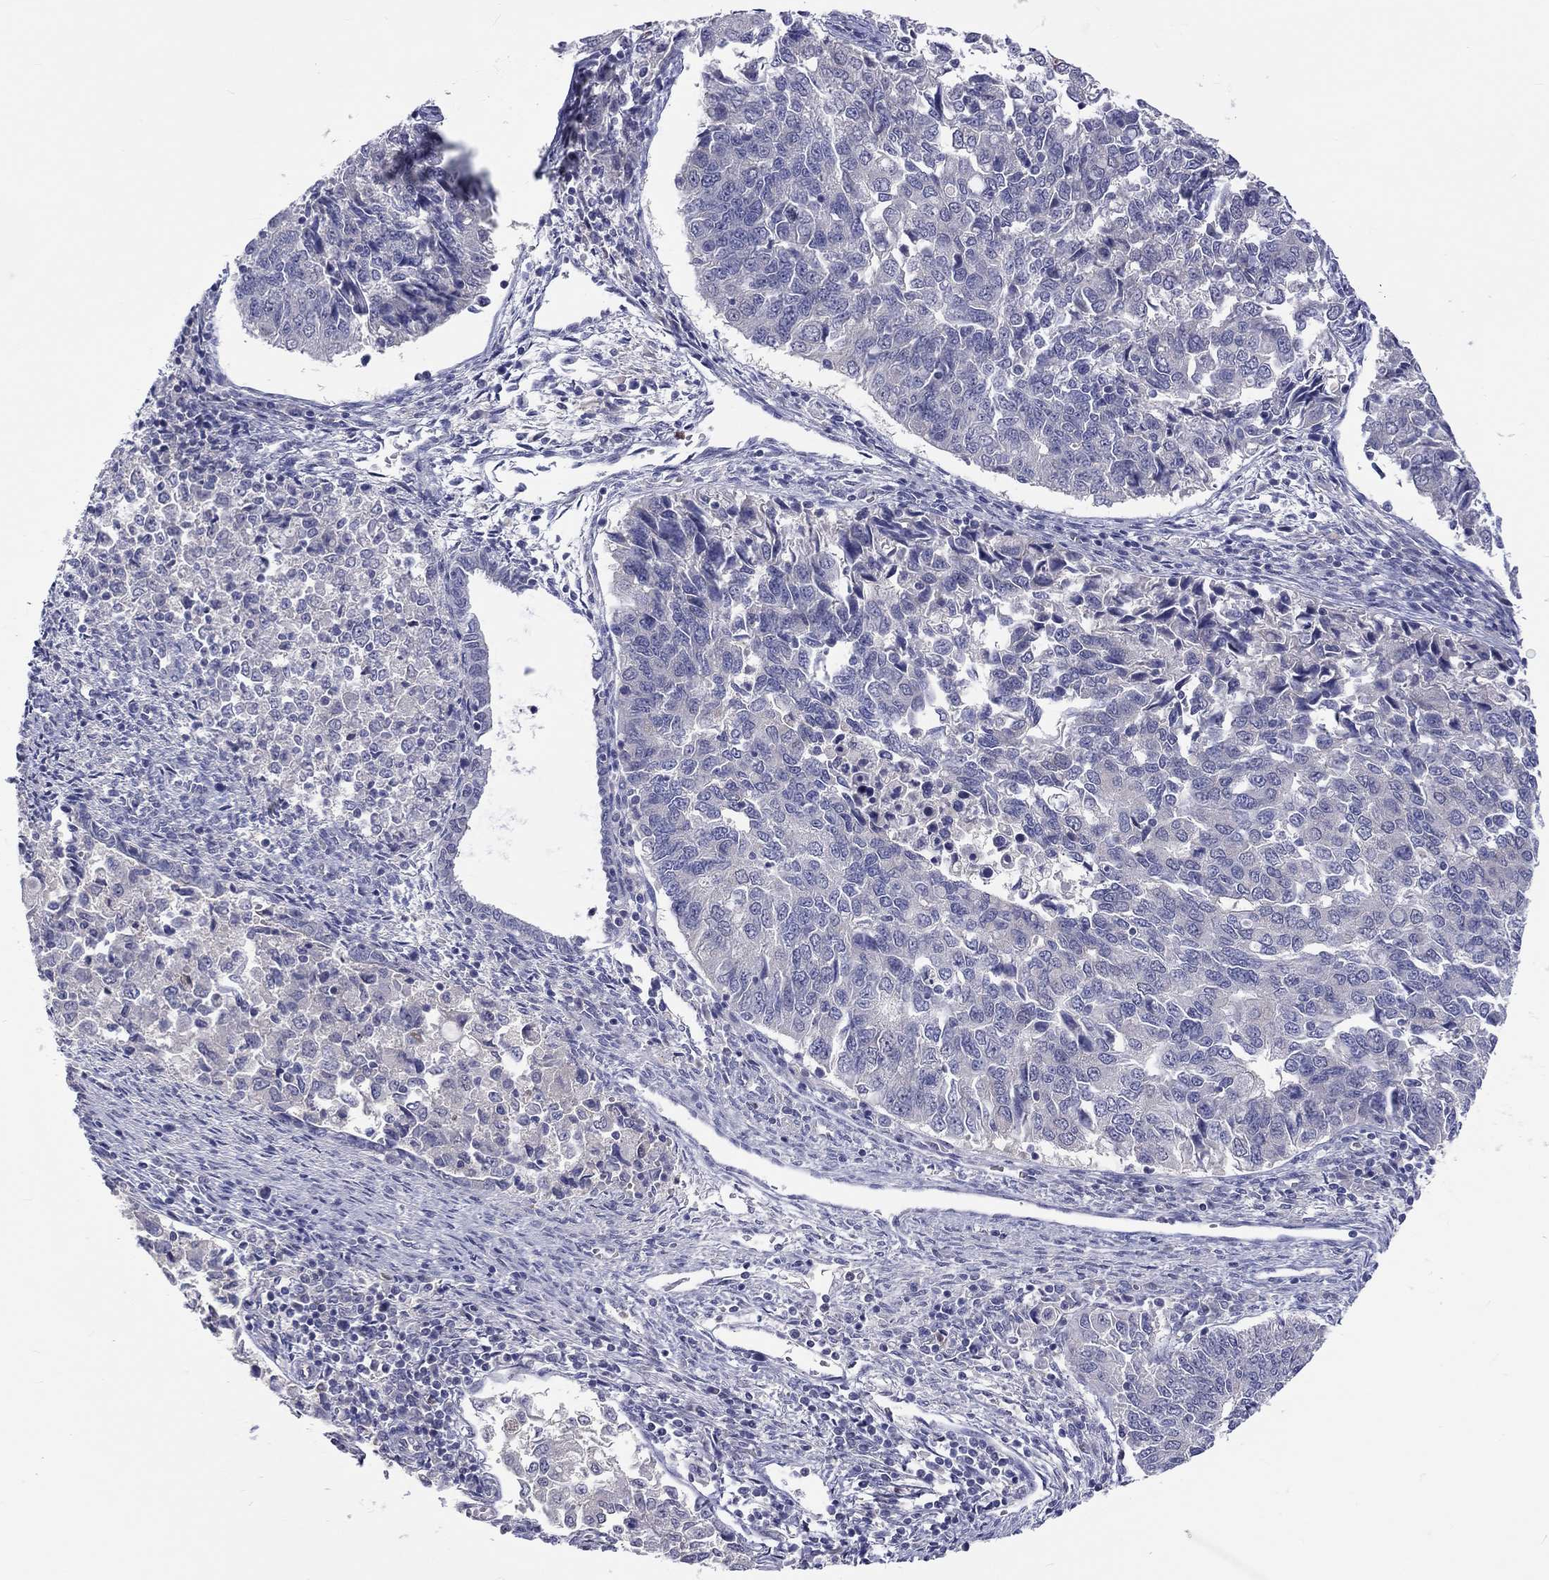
{"staining": {"intensity": "negative", "quantity": "none", "location": "none"}, "tissue": "endometrial cancer", "cell_type": "Tumor cells", "image_type": "cancer", "snomed": [{"axis": "morphology", "description": "Adenocarcinoma, NOS"}, {"axis": "topography", "description": "Endometrium"}], "caption": "The immunohistochemistry histopathology image has no significant expression in tumor cells of endometrial cancer tissue.", "gene": "ABCG4", "patient": {"sex": "female", "age": 43}}